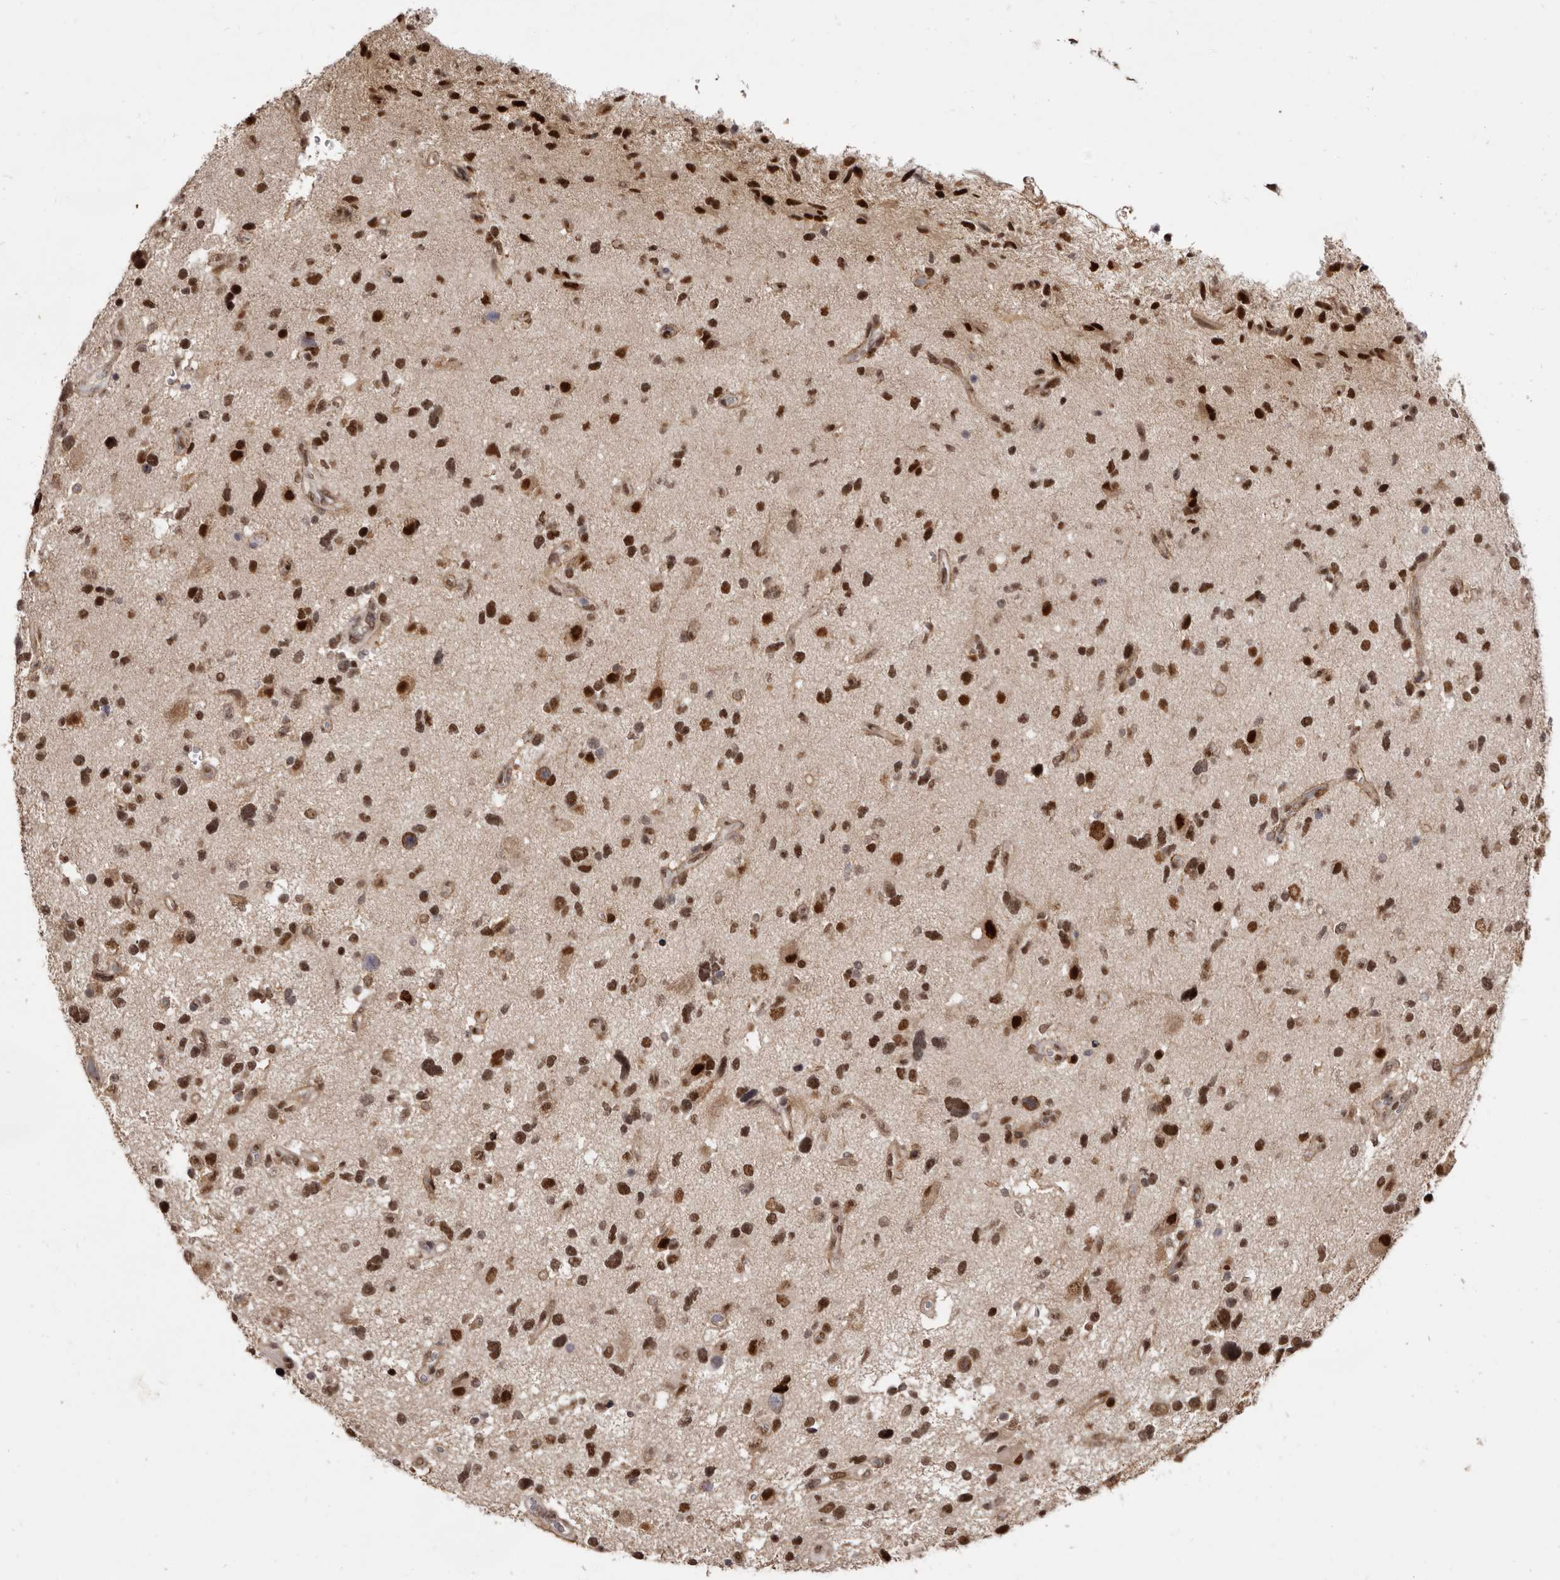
{"staining": {"intensity": "strong", "quantity": ">75%", "location": "nuclear"}, "tissue": "glioma", "cell_type": "Tumor cells", "image_type": "cancer", "snomed": [{"axis": "morphology", "description": "Glioma, malignant, High grade"}, {"axis": "topography", "description": "Brain"}], "caption": "Human glioma stained with a protein marker exhibits strong staining in tumor cells.", "gene": "ZNF326", "patient": {"sex": "male", "age": 33}}